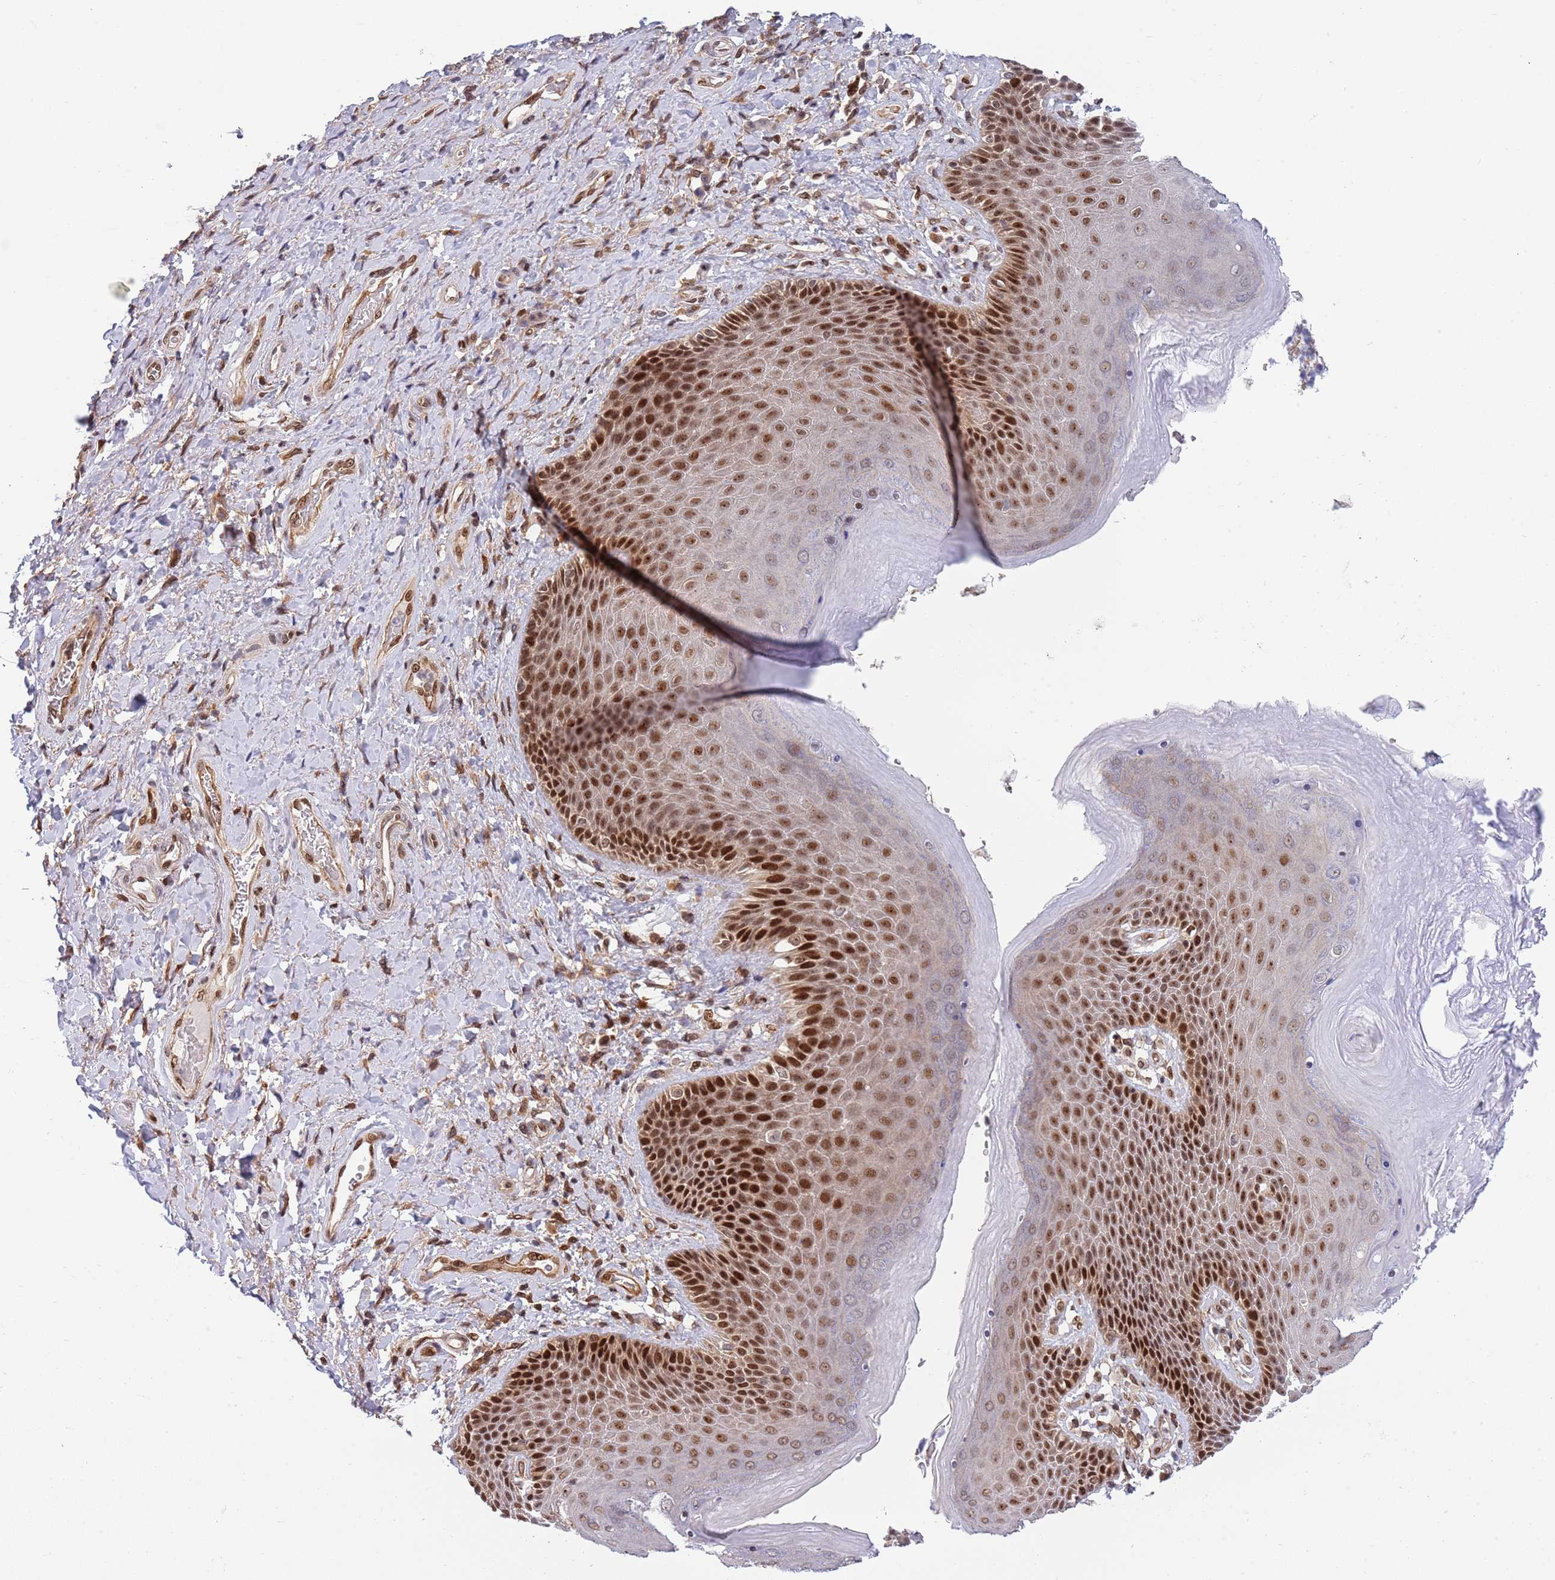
{"staining": {"intensity": "strong", "quantity": "25%-75%", "location": "nuclear"}, "tissue": "skin", "cell_type": "Epidermal cells", "image_type": "normal", "snomed": [{"axis": "morphology", "description": "Normal tissue, NOS"}, {"axis": "topography", "description": "Anal"}], "caption": "High-magnification brightfield microscopy of normal skin stained with DAB (brown) and counterstained with hematoxylin (blue). epidermal cells exhibit strong nuclear staining is appreciated in approximately25%-75% of cells.", "gene": "TBX10", "patient": {"sex": "female", "age": 89}}